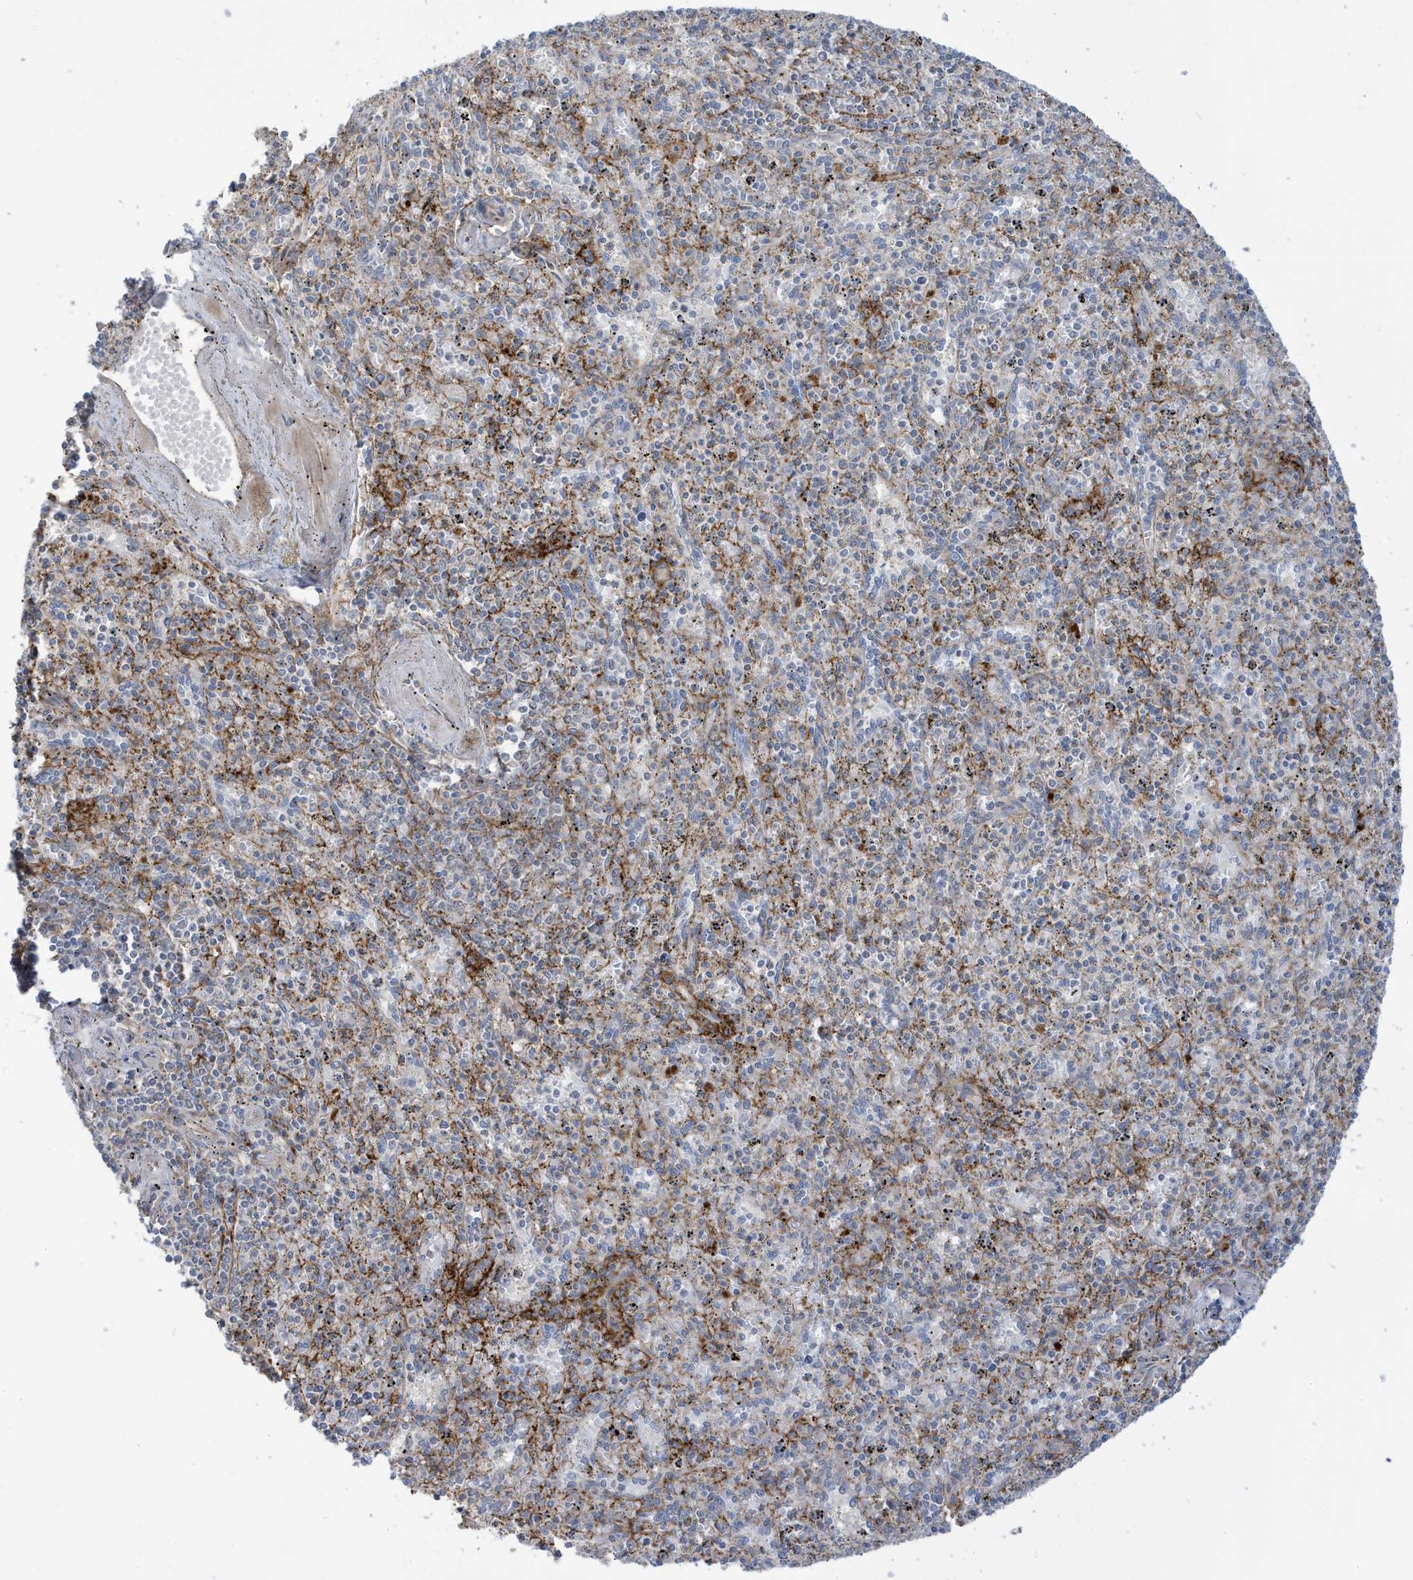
{"staining": {"intensity": "moderate", "quantity": "<25%", "location": "cytoplasmic/membranous"}, "tissue": "spleen", "cell_type": "Cells in red pulp", "image_type": "normal", "snomed": [{"axis": "morphology", "description": "Normal tissue, NOS"}, {"axis": "topography", "description": "Spleen"}], "caption": "Spleen was stained to show a protein in brown. There is low levels of moderate cytoplasmic/membranous expression in approximately <25% of cells in red pulp. (brown staining indicates protein expression, while blue staining denotes nuclei).", "gene": "IFT57", "patient": {"sex": "male", "age": 72}}